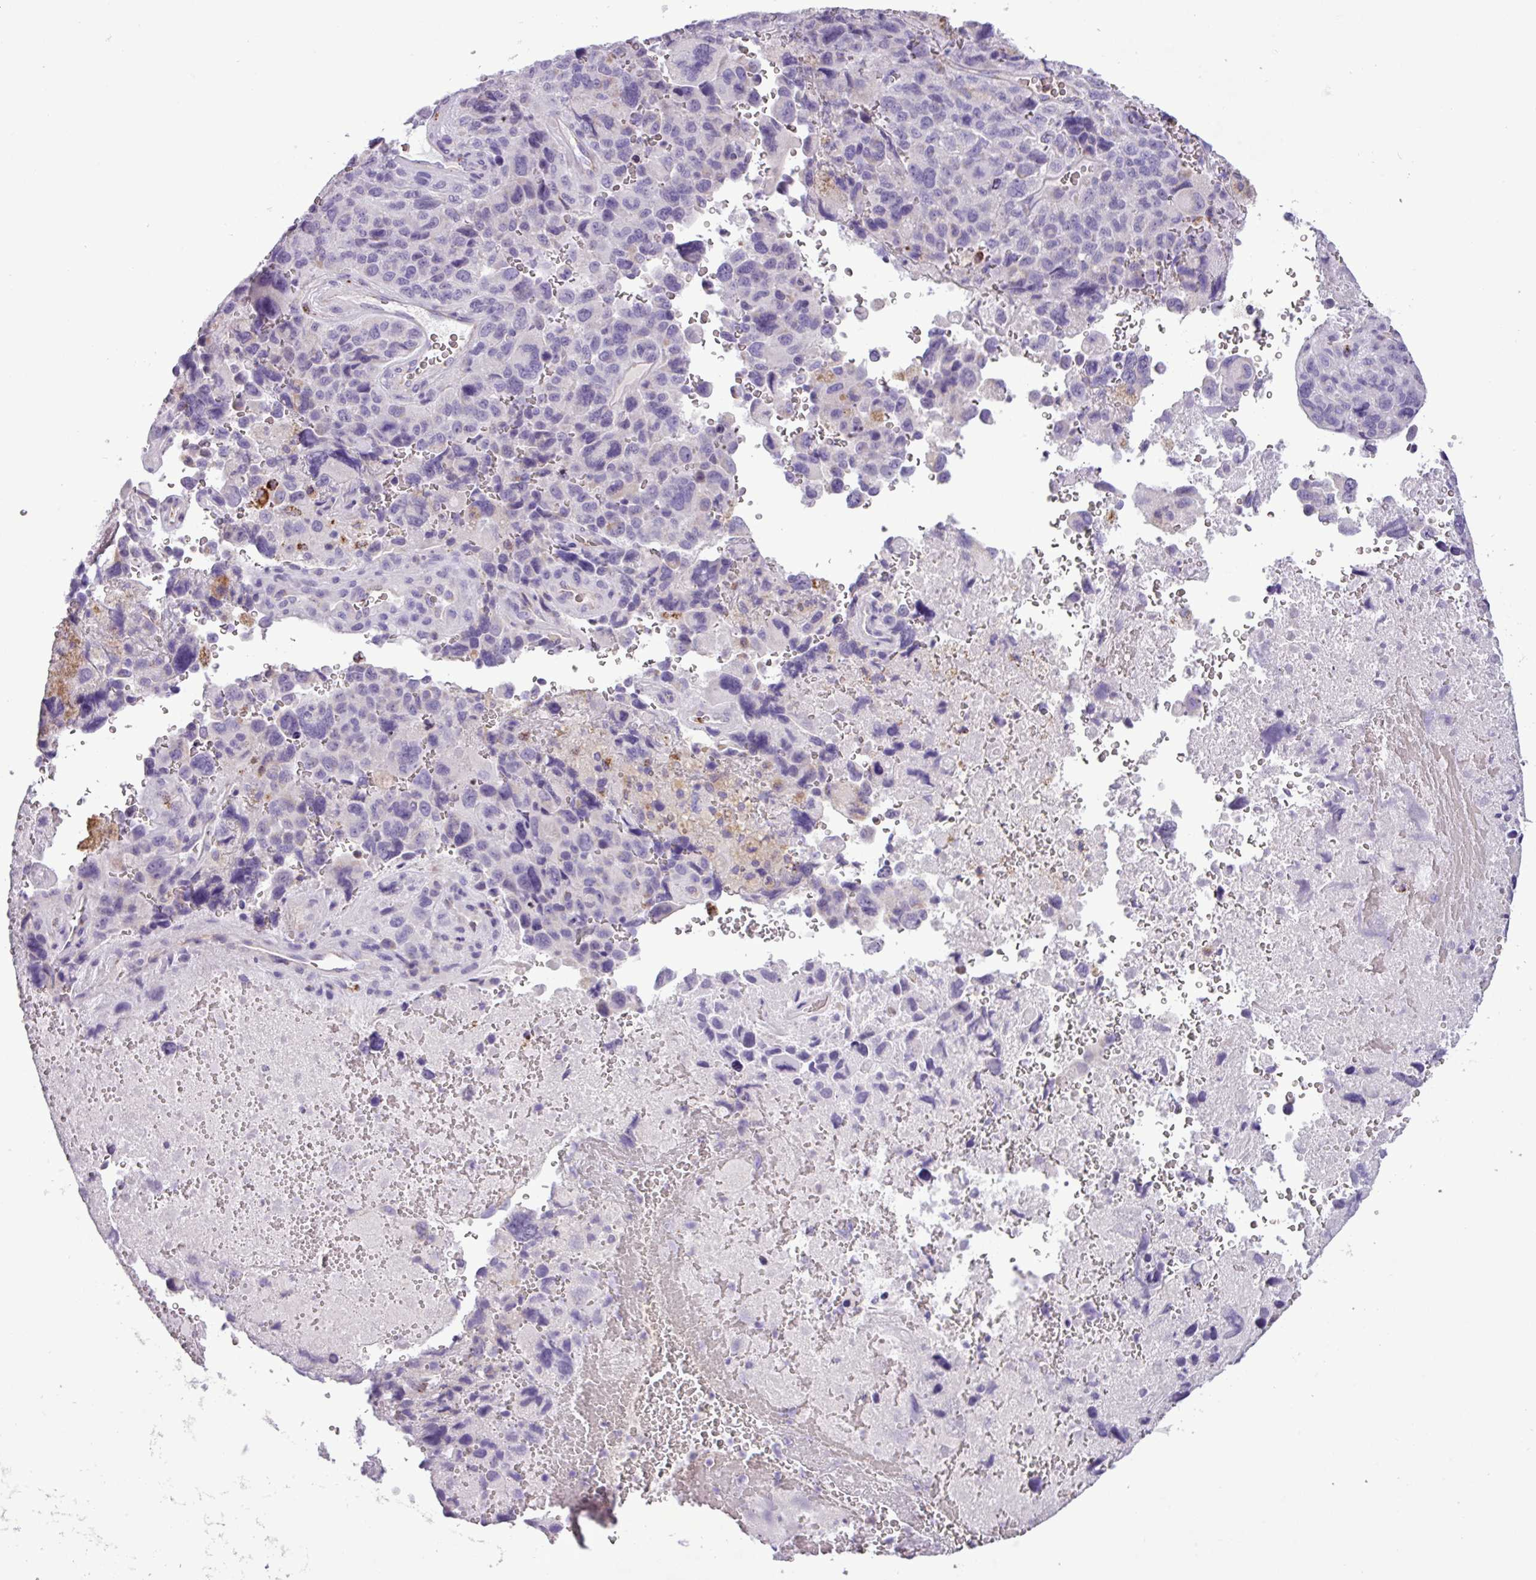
{"staining": {"intensity": "negative", "quantity": "none", "location": "none"}, "tissue": "lung cancer", "cell_type": "Tumor cells", "image_type": "cancer", "snomed": [{"axis": "morphology", "description": "Adenocarcinoma, NOS"}, {"axis": "topography", "description": "Lung"}], "caption": "This is an IHC photomicrograph of human lung adenocarcinoma. There is no positivity in tumor cells.", "gene": "ZNF667", "patient": {"sex": "male", "age": 67}}